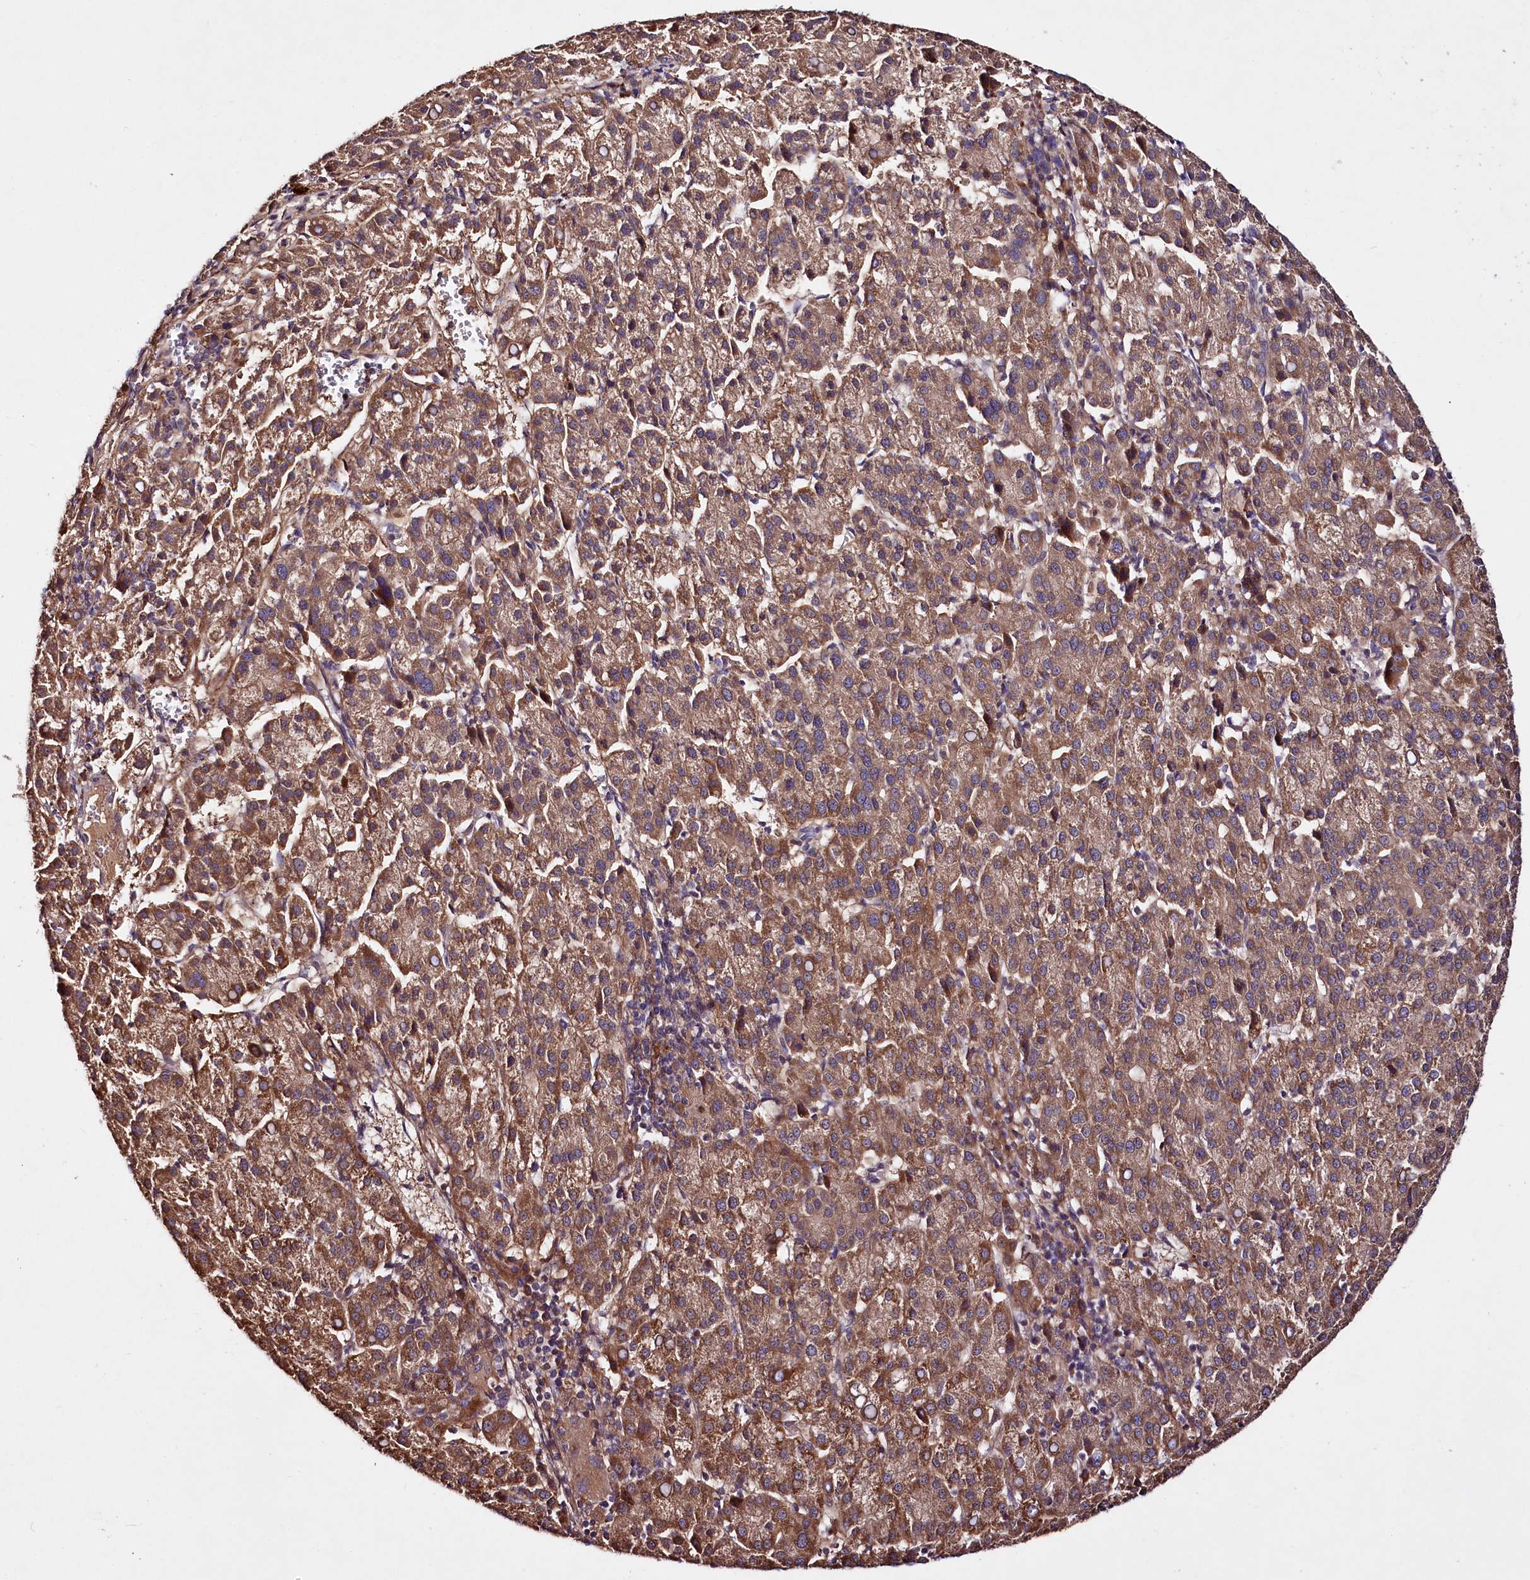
{"staining": {"intensity": "moderate", "quantity": ">75%", "location": "cytoplasmic/membranous"}, "tissue": "liver cancer", "cell_type": "Tumor cells", "image_type": "cancer", "snomed": [{"axis": "morphology", "description": "Carcinoma, Hepatocellular, NOS"}, {"axis": "topography", "description": "Liver"}], "caption": "Liver cancer (hepatocellular carcinoma) stained with a protein marker demonstrates moderate staining in tumor cells.", "gene": "TNPO3", "patient": {"sex": "female", "age": 58}}